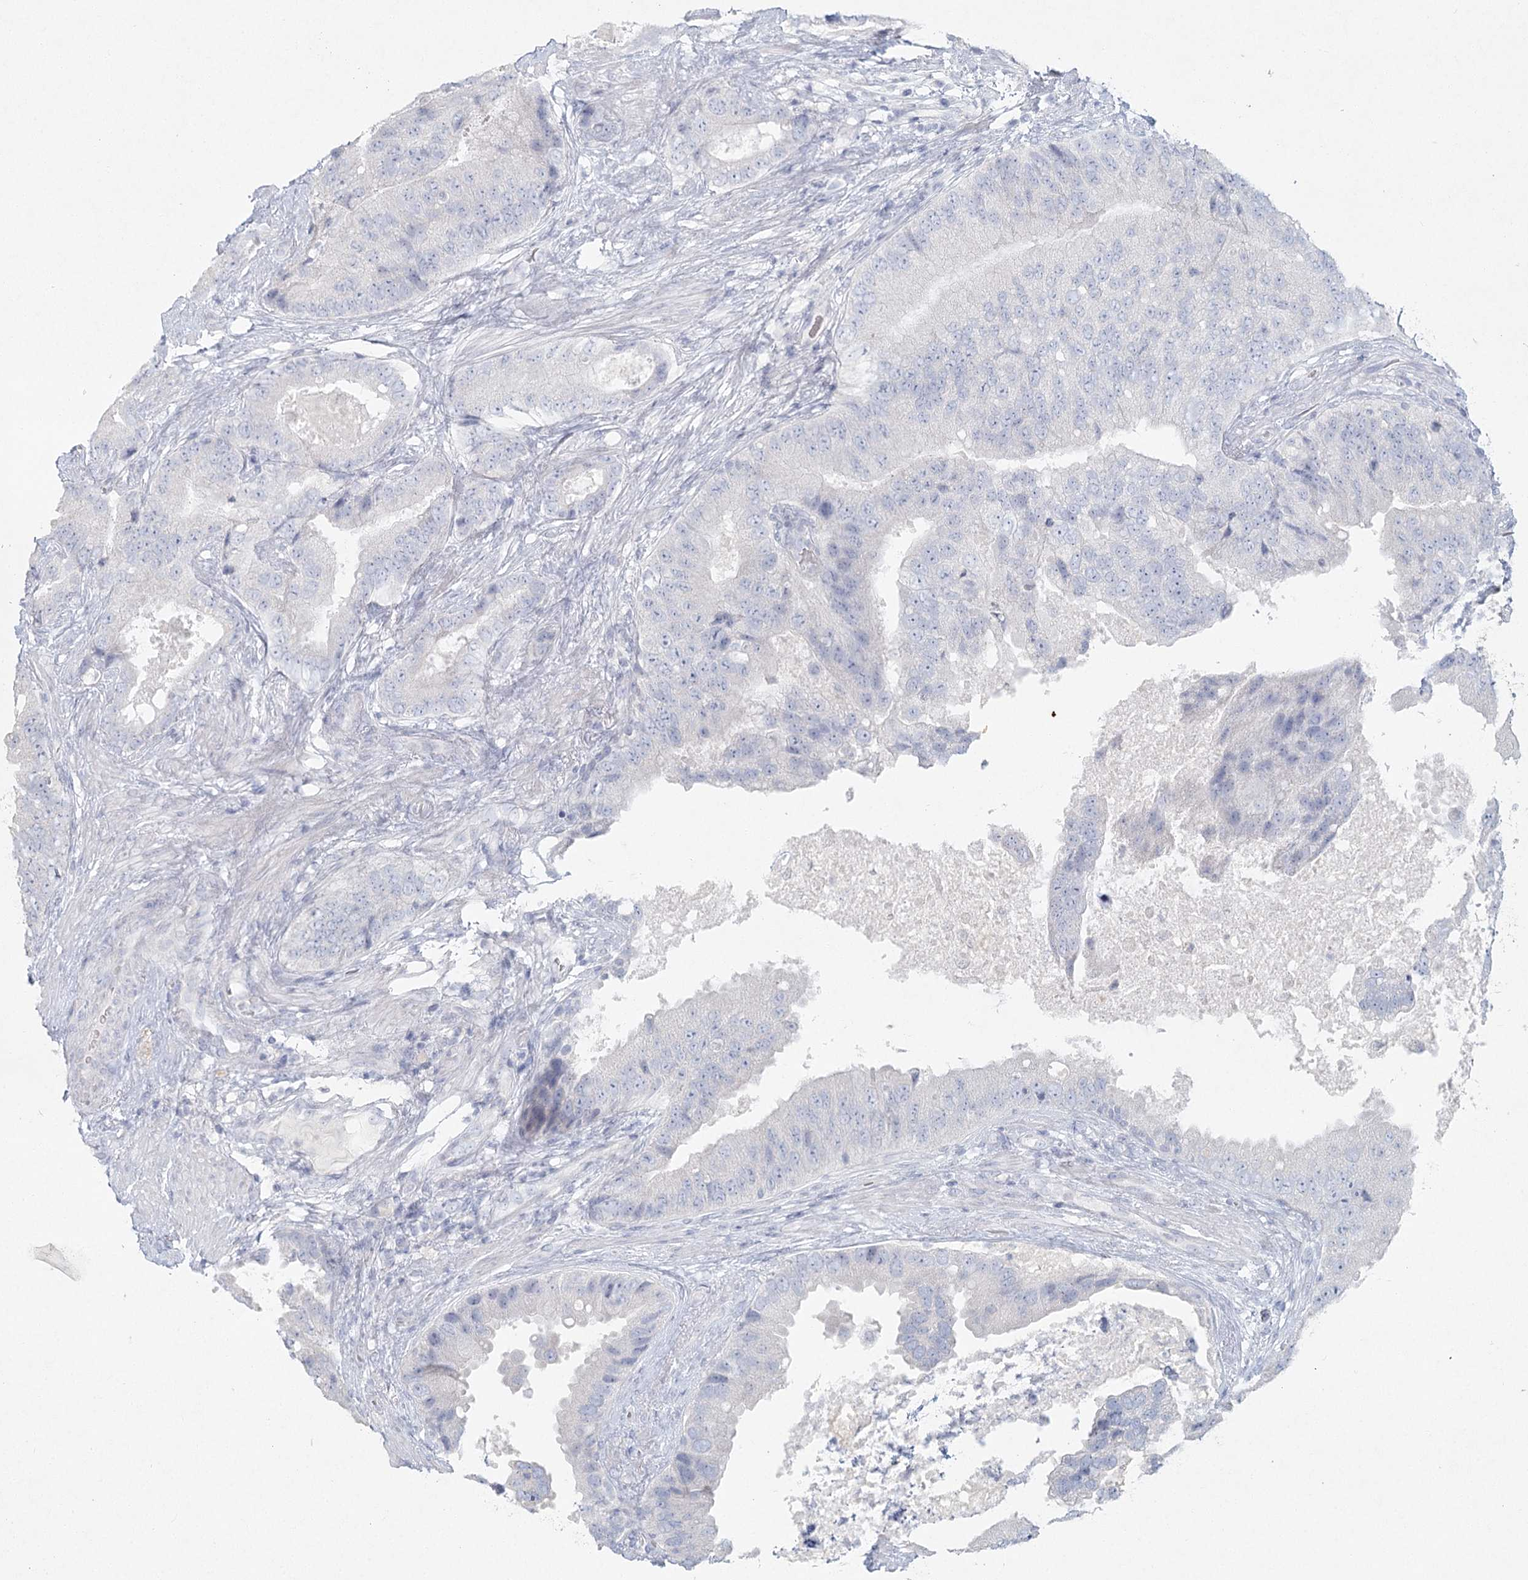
{"staining": {"intensity": "negative", "quantity": "none", "location": "none"}, "tissue": "prostate cancer", "cell_type": "Tumor cells", "image_type": "cancer", "snomed": [{"axis": "morphology", "description": "Adenocarcinoma, High grade"}, {"axis": "topography", "description": "Prostate"}], "caption": "Tumor cells are negative for protein expression in human adenocarcinoma (high-grade) (prostate).", "gene": "LRP2BP", "patient": {"sex": "male", "age": 70}}